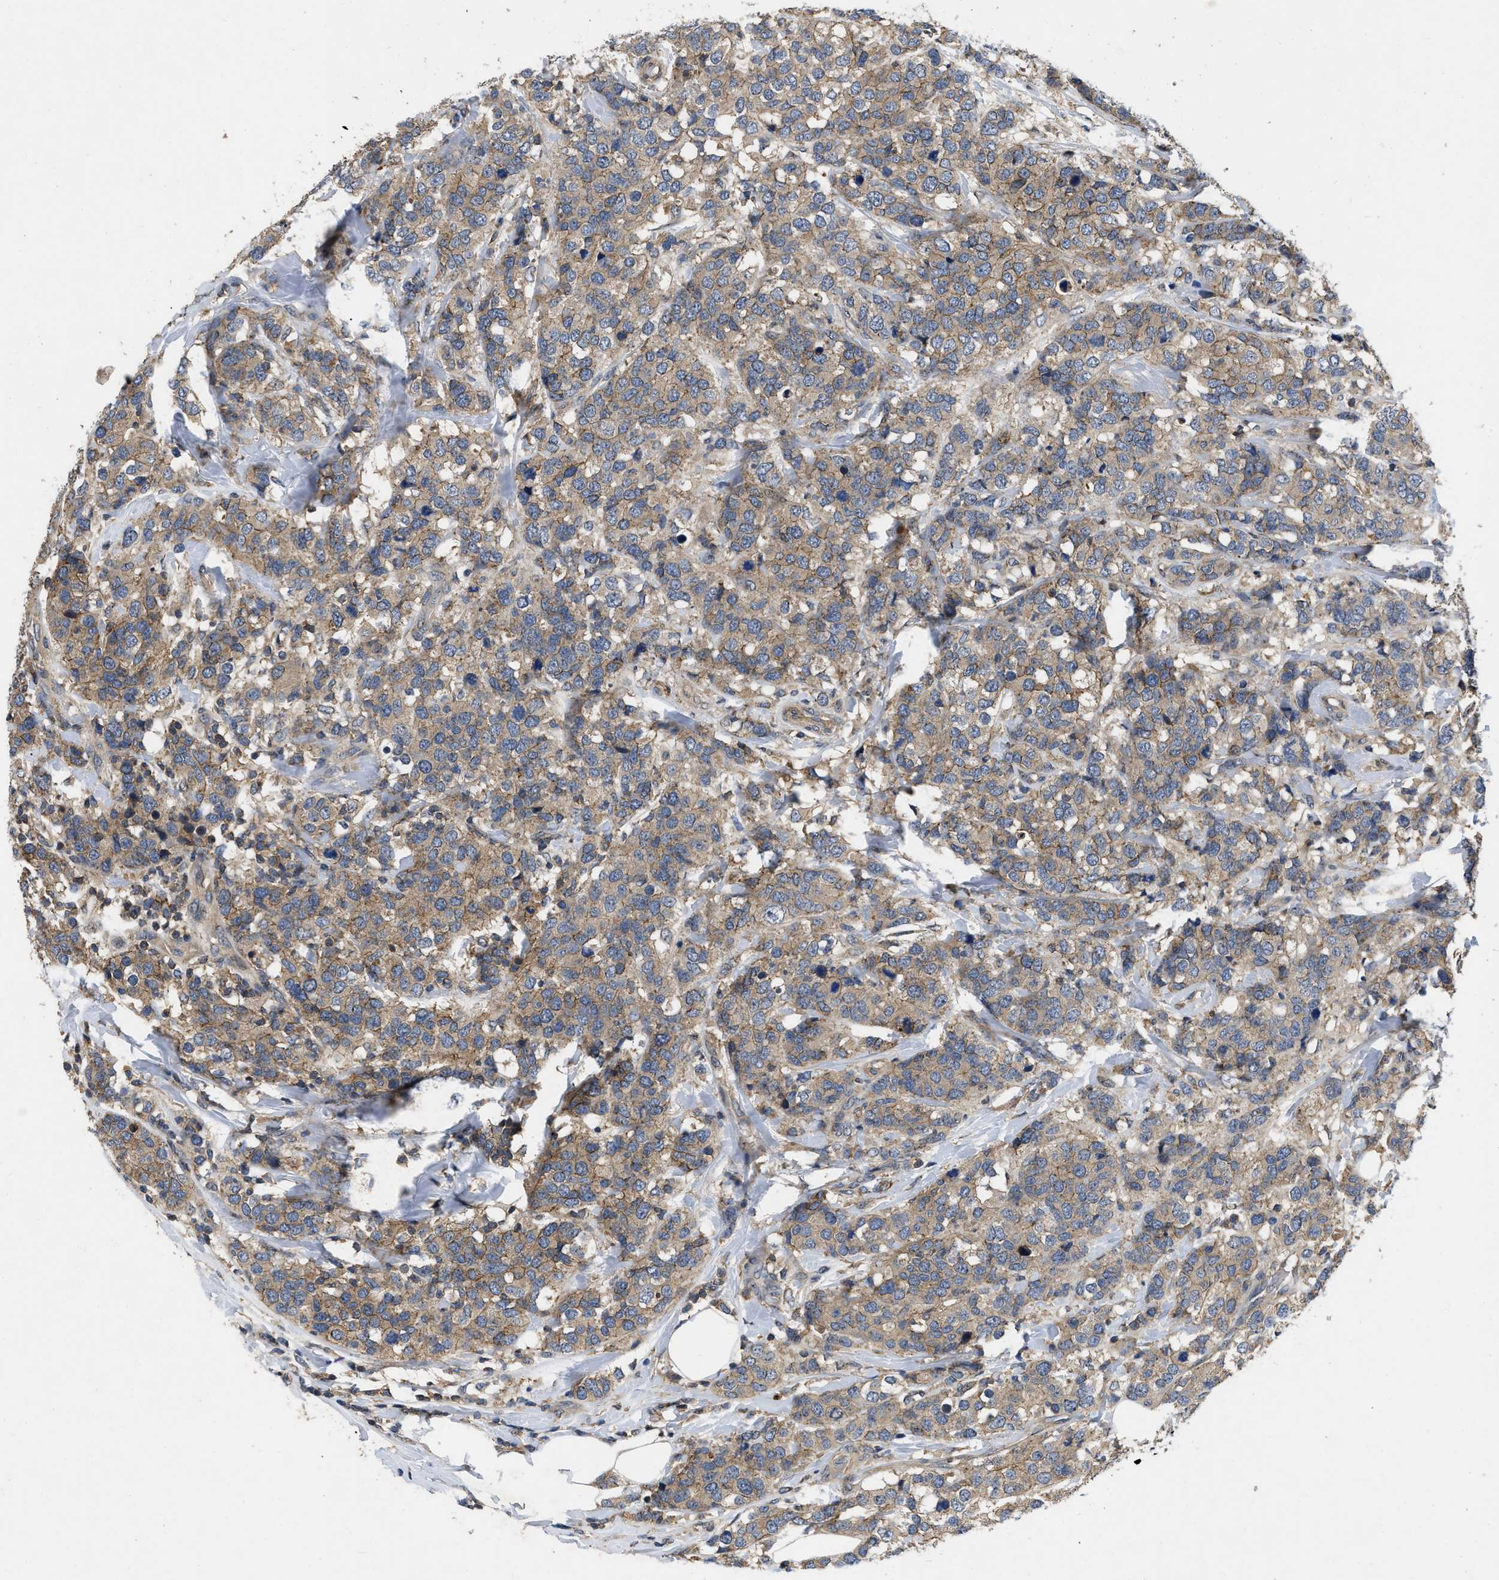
{"staining": {"intensity": "moderate", "quantity": "25%-75%", "location": "cytoplasmic/membranous"}, "tissue": "breast cancer", "cell_type": "Tumor cells", "image_type": "cancer", "snomed": [{"axis": "morphology", "description": "Lobular carcinoma"}, {"axis": "topography", "description": "Breast"}], "caption": "An IHC histopathology image of tumor tissue is shown. Protein staining in brown highlights moderate cytoplasmic/membranous positivity in breast cancer (lobular carcinoma) within tumor cells.", "gene": "PRDM14", "patient": {"sex": "female", "age": 59}}